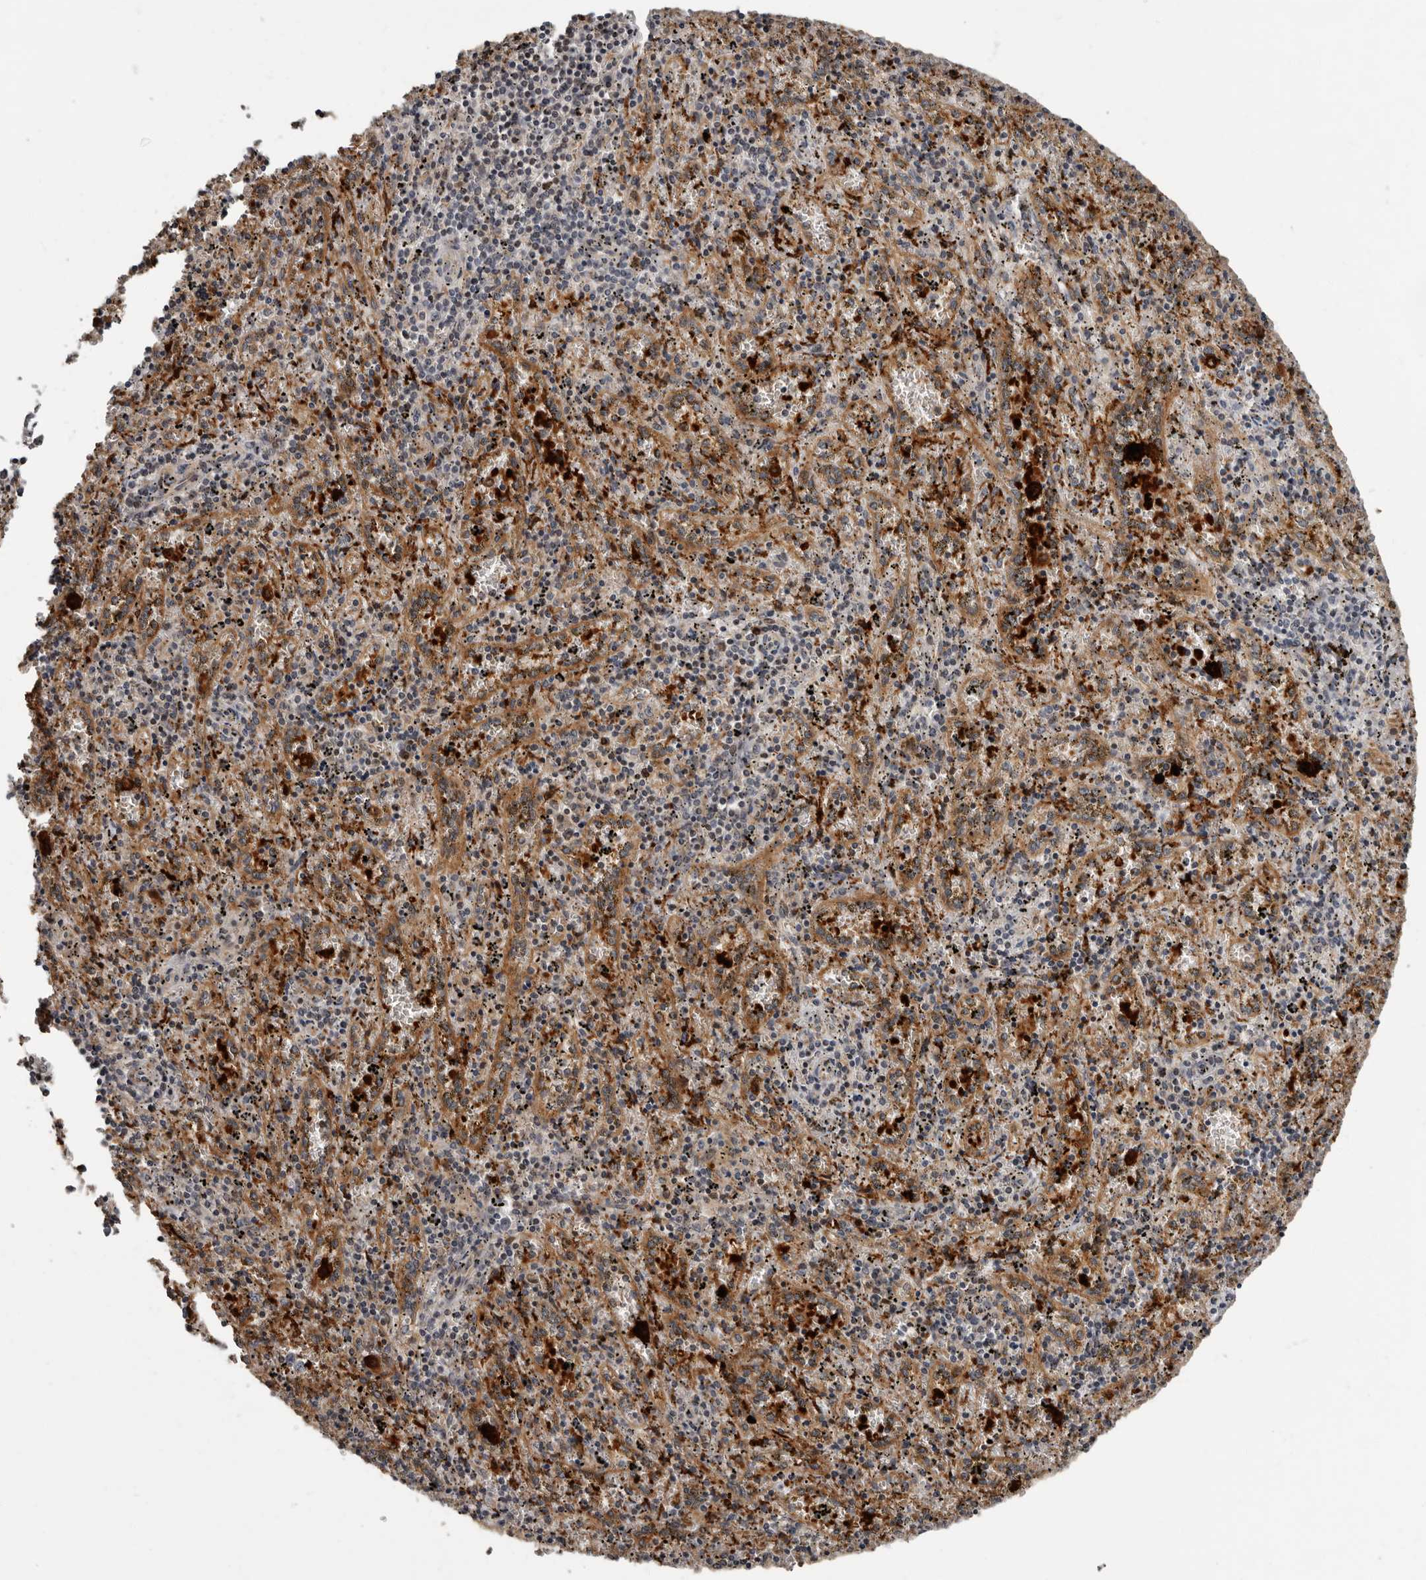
{"staining": {"intensity": "negative", "quantity": "none", "location": "none"}, "tissue": "spleen", "cell_type": "Cells in red pulp", "image_type": "normal", "snomed": [{"axis": "morphology", "description": "Normal tissue, NOS"}, {"axis": "topography", "description": "Spleen"}], "caption": "Micrograph shows no protein staining in cells in red pulp of normal spleen.", "gene": "FGFR4", "patient": {"sex": "male", "age": 11}}